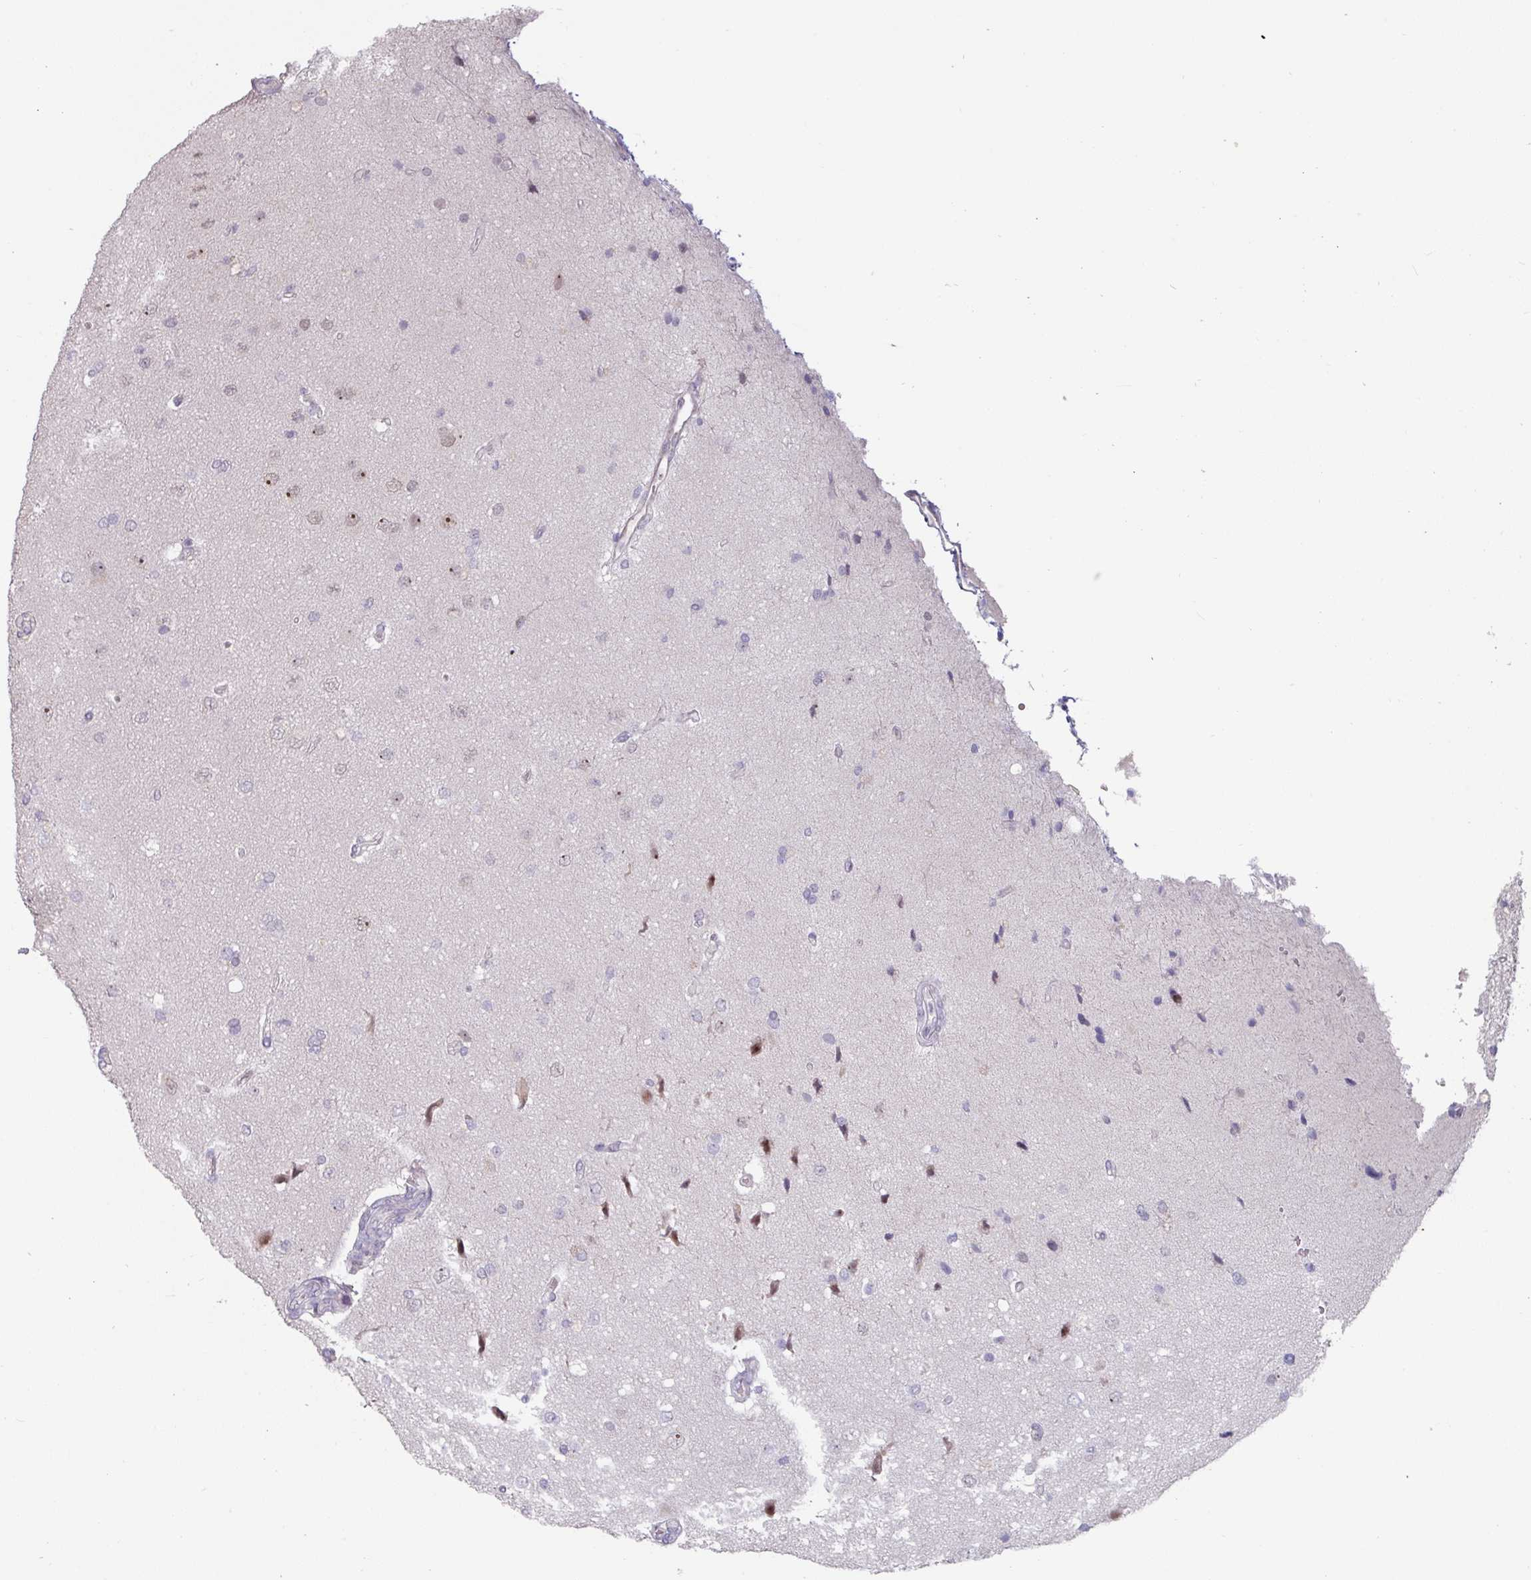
{"staining": {"intensity": "negative", "quantity": "none", "location": "none"}, "tissue": "glioma", "cell_type": "Tumor cells", "image_type": "cancer", "snomed": [{"axis": "morphology", "description": "Glioma, malignant, High grade"}, {"axis": "topography", "description": "Brain"}], "caption": "Immunohistochemistry (IHC) photomicrograph of human malignant glioma (high-grade) stained for a protein (brown), which exhibits no staining in tumor cells. (DAB immunohistochemistry (IHC) visualized using brightfield microscopy, high magnification).", "gene": "ZBTB6", "patient": {"sex": "male", "age": 72}}